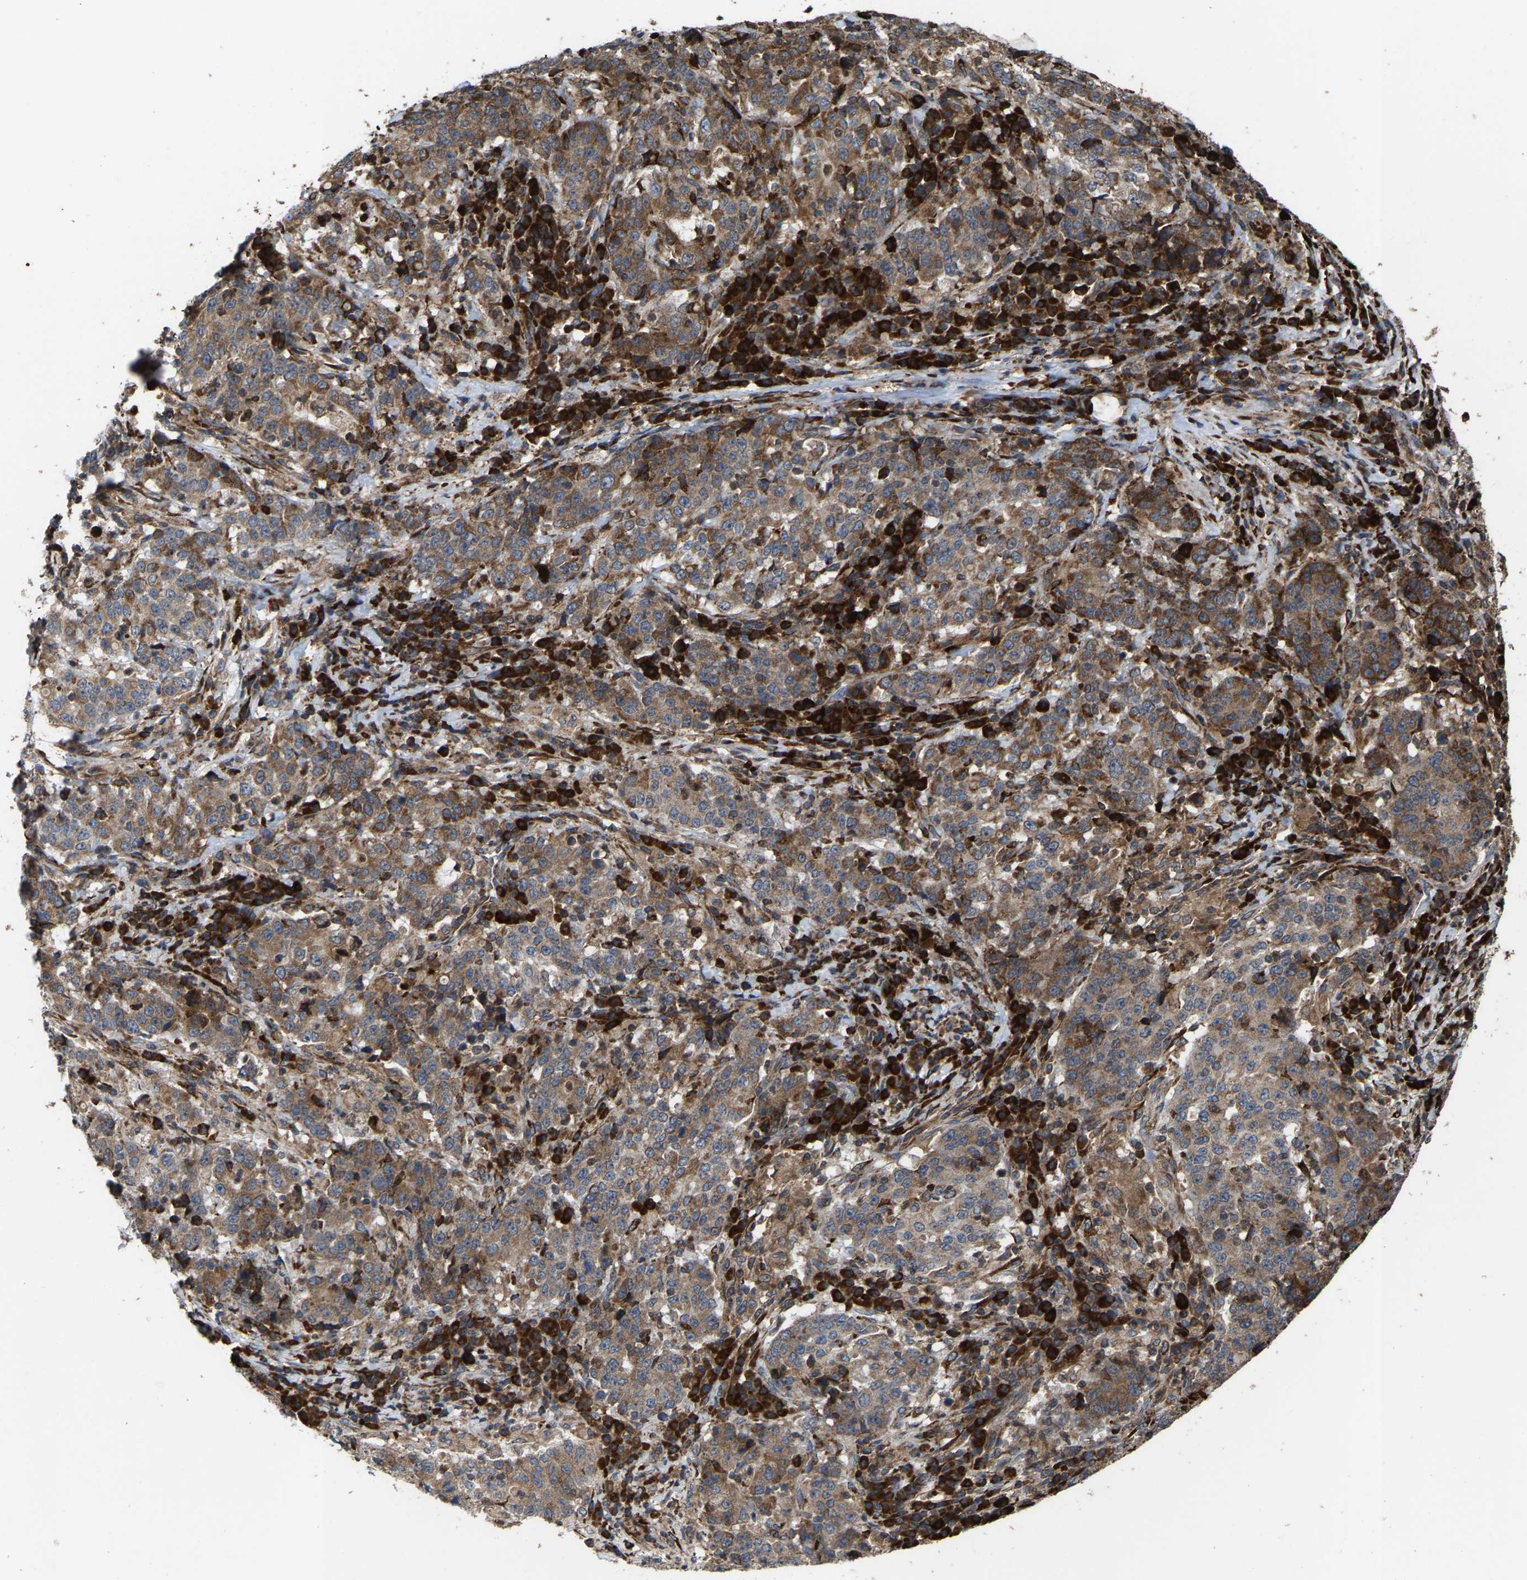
{"staining": {"intensity": "moderate", "quantity": ">75%", "location": "cytoplasmic/membranous"}, "tissue": "stomach cancer", "cell_type": "Tumor cells", "image_type": "cancer", "snomed": [{"axis": "morphology", "description": "Adenocarcinoma, NOS"}, {"axis": "topography", "description": "Stomach"}], "caption": "A brown stain highlights moderate cytoplasmic/membranous expression of a protein in human stomach cancer (adenocarcinoma) tumor cells. The protein is stained brown, and the nuclei are stained in blue (DAB (3,3'-diaminobenzidine) IHC with brightfield microscopy, high magnification).", "gene": "FGD3", "patient": {"sex": "male", "age": 59}}